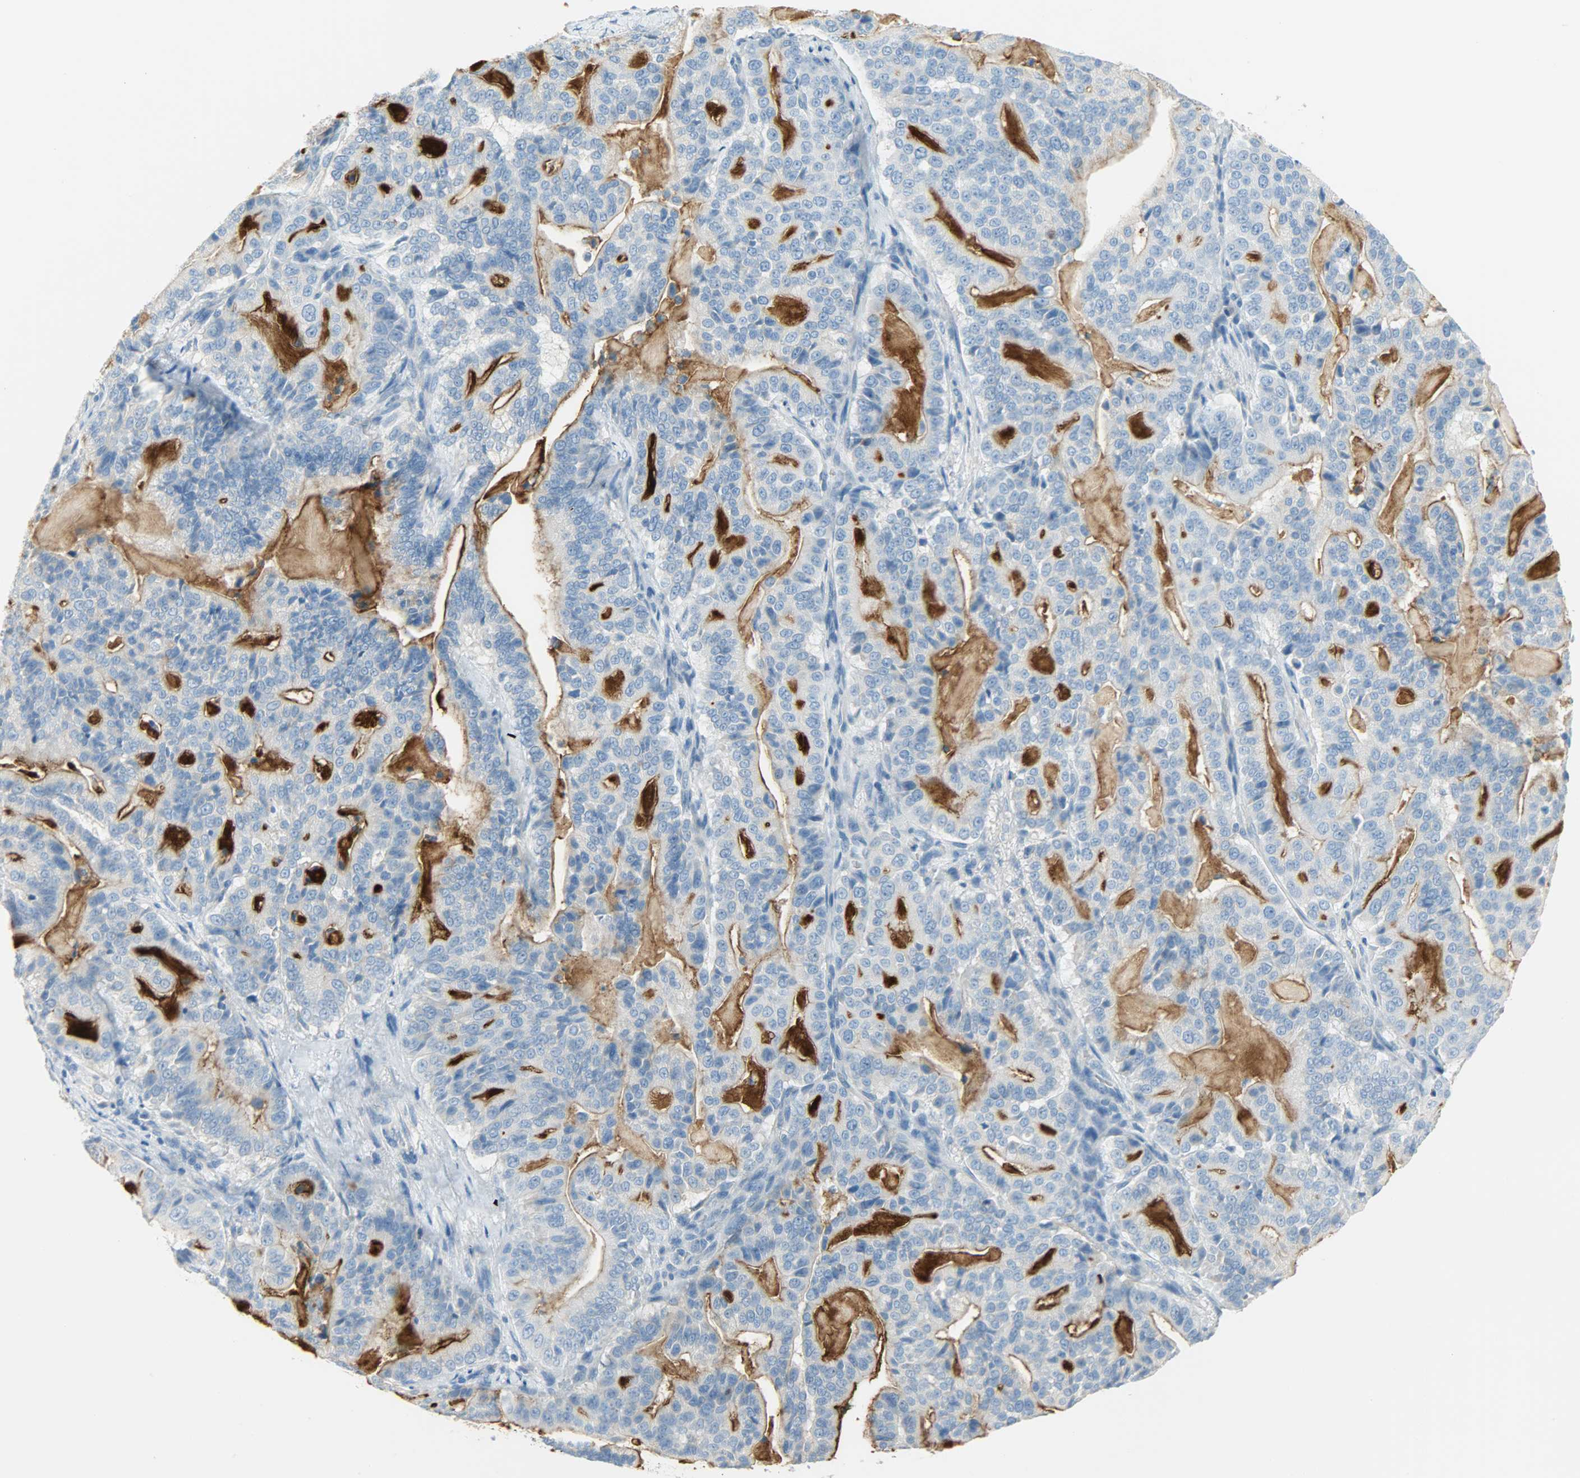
{"staining": {"intensity": "strong", "quantity": ">75%", "location": "cytoplasmic/membranous"}, "tissue": "pancreatic cancer", "cell_type": "Tumor cells", "image_type": "cancer", "snomed": [{"axis": "morphology", "description": "Adenocarcinoma, NOS"}, {"axis": "topography", "description": "Pancreas"}], "caption": "Immunohistochemistry (DAB) staining of pancreatic cancer (adenocarcinoma) displays strong cytoplasmic/membranous protein positivity in about >75% of tumor cells.", "gene": "PROM1", "patient": {"sex": "male", "age": 63}}